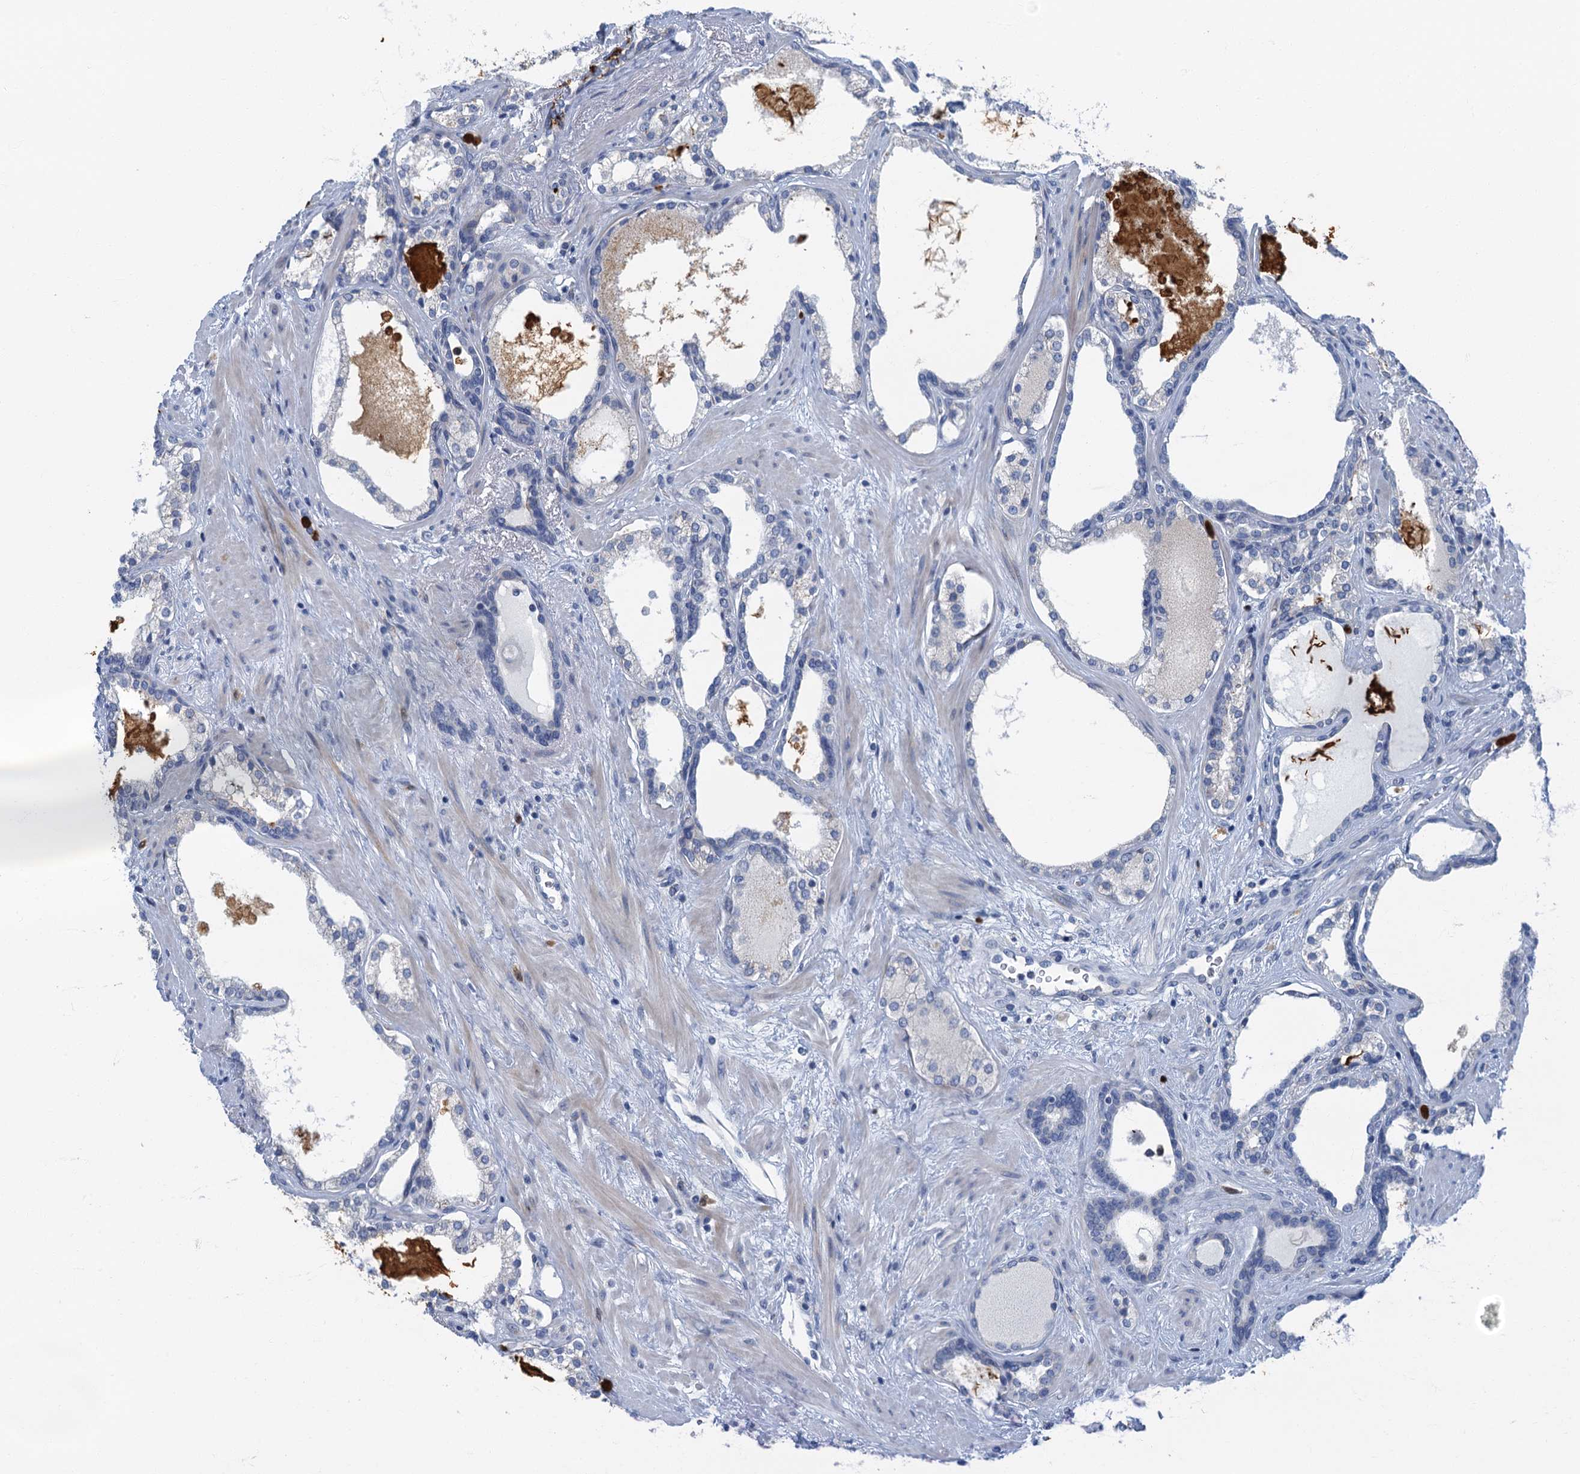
{"staining": {"intensity": "negative", "quantity": "none", "location": "none"}, "tissue": "prostate cancer", "cell_type": "Tumor cells", "image_type": "cancer", "snomed": [{"axis": "morphology", "description": "Adenocarcinoma, High grade"}, {"axis": "topography", "description": "Prostate"}], "caption": "Histopathology image shows no protein expression in tumor cells of prostate cancer (high-grade adenocarcinoma) tissue.", "gene": "ANKDD1A", "patient": {"sex": "male", "age": 58}}